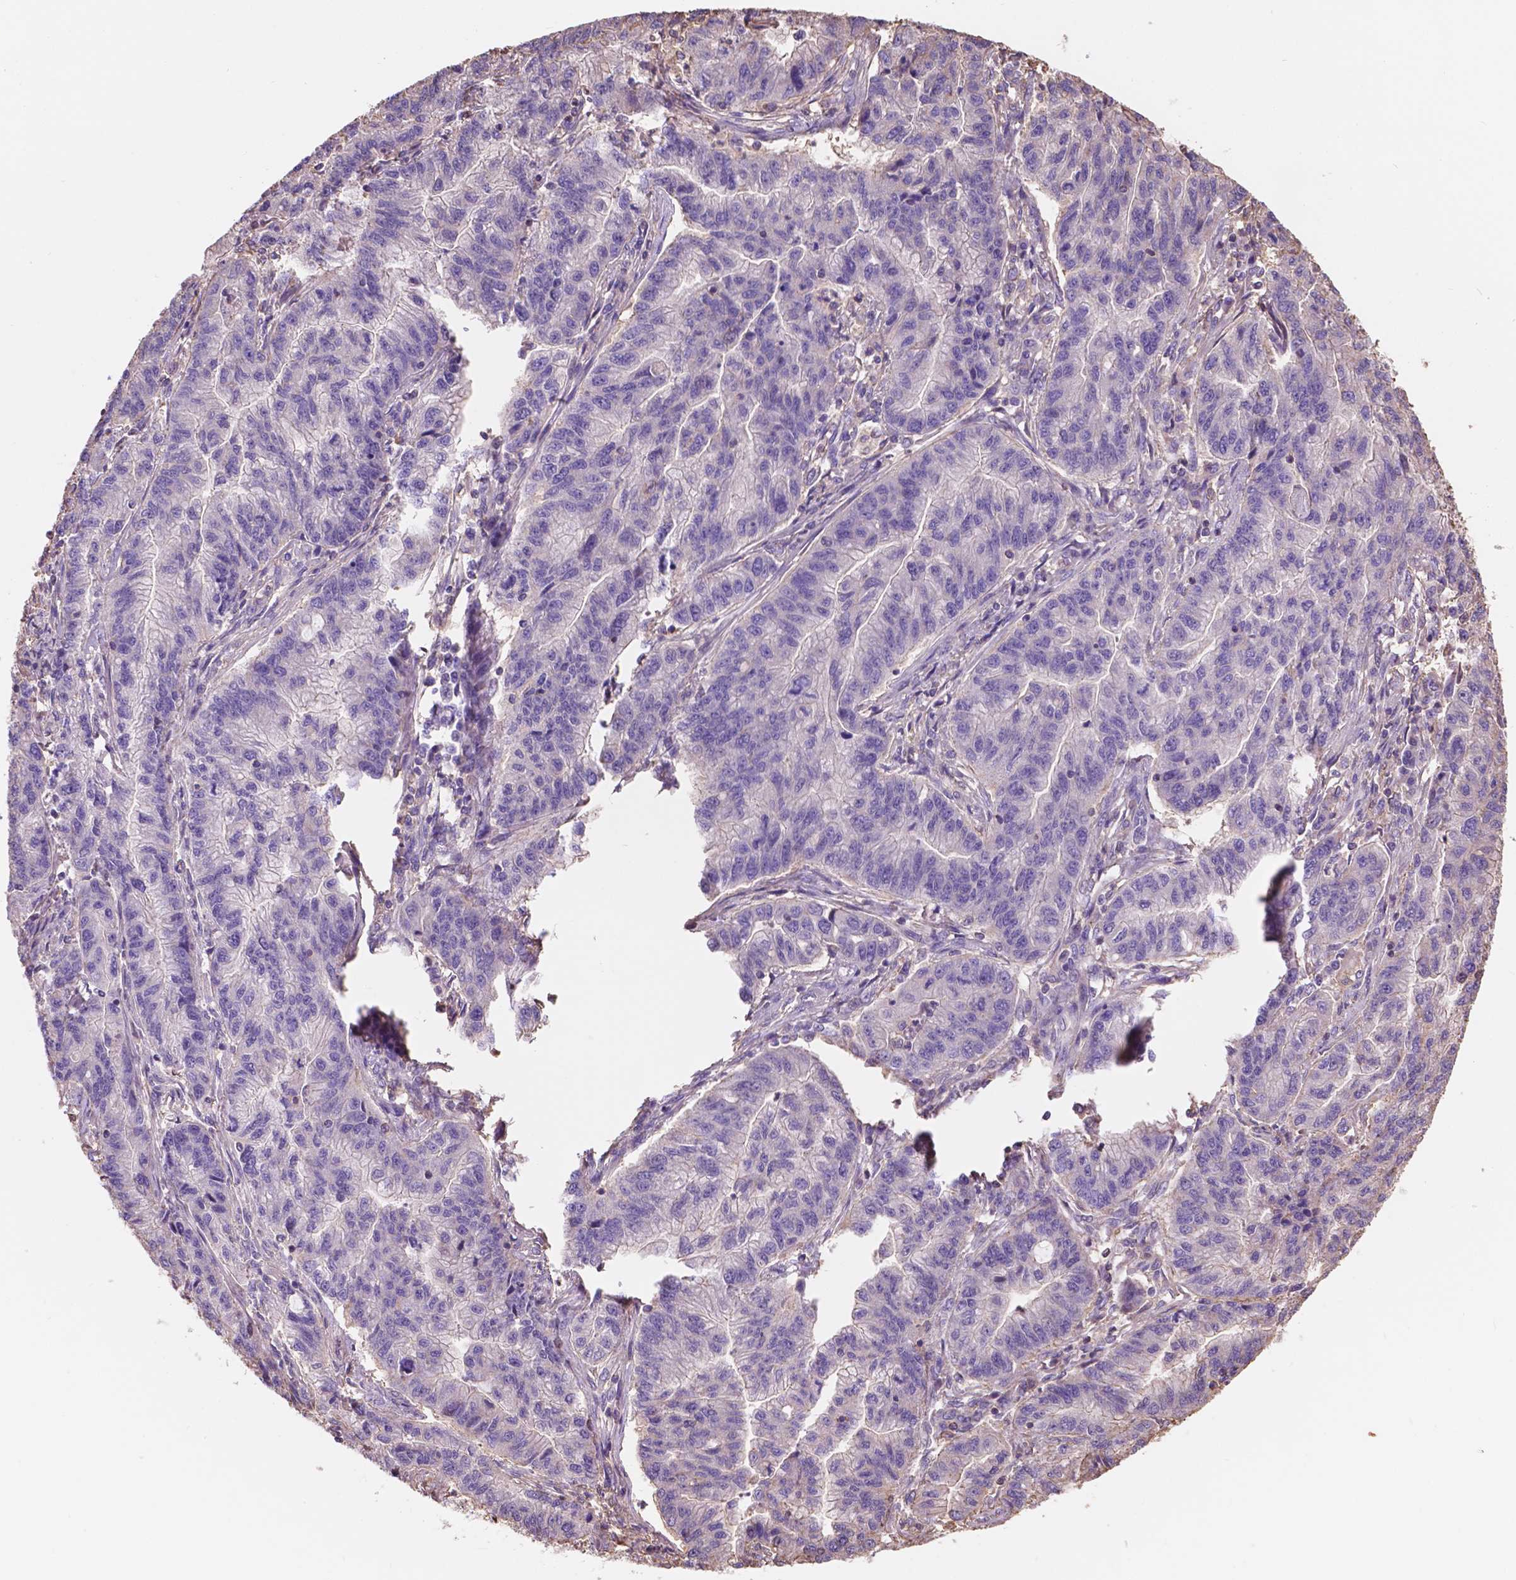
{"staining": {"intensity": "negative", "quantity": "none", "location": "none"}, "tissue": "stomach cancer", "cell_type": "Tumor cells", "image_type": "cancer", "snomed": [{"axis": "morphology", "description": "Adenocarcinoma, NOS"}, {"axis": "topography", "description": "Stomach"}], "caption": "IHC of stomach cancer shows no expression in tumor cells.", "gene": "NIPA2", "patient": {"sex": "male", "age": 83}}